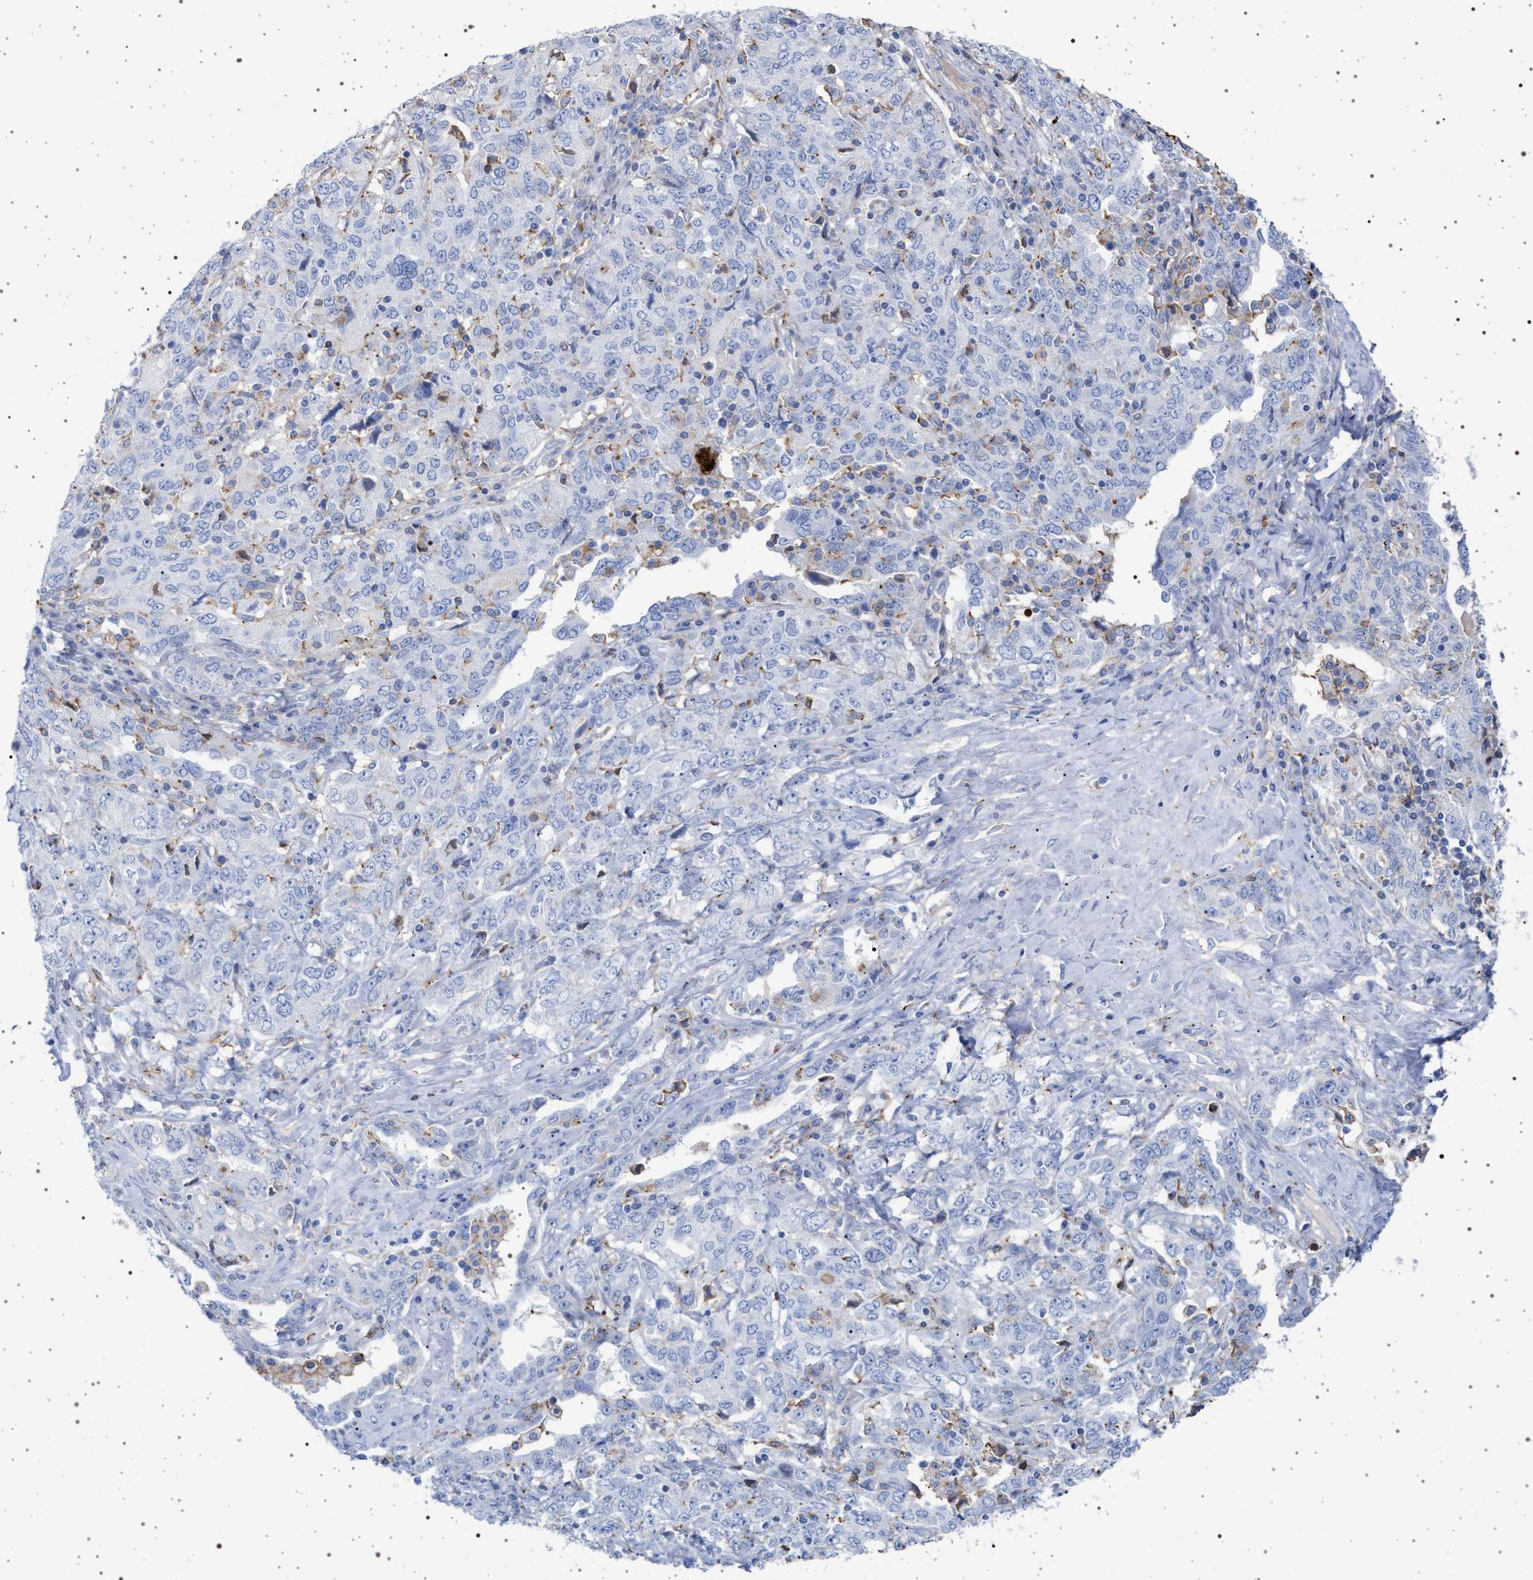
{"staining": {"intensity": "negative", "quantity": "none", "location": "none"}, "tissue": "ovarian cancer", "cell_type": "Tumor cells", "image_type": "cancer", "snomed": [{"axis": "morphology", "description": "Carcinoma, endometroid"}, {"axis": "topography", "description": "Ovary"}], "caption": "A high-resolution histopathology image shows immunohistochemistry (IHC) staining of ovarian endometroid carcinoma, which shows no significant positivity in tumor cells. Brightfield microscopy of IHC stained with DAB (3,3'-diaminobenzidine) (brown) and hematoxylin (blue), captured at high magnification.", "gene": "PLG", "patient": {"sex": "female", "age": 62}}